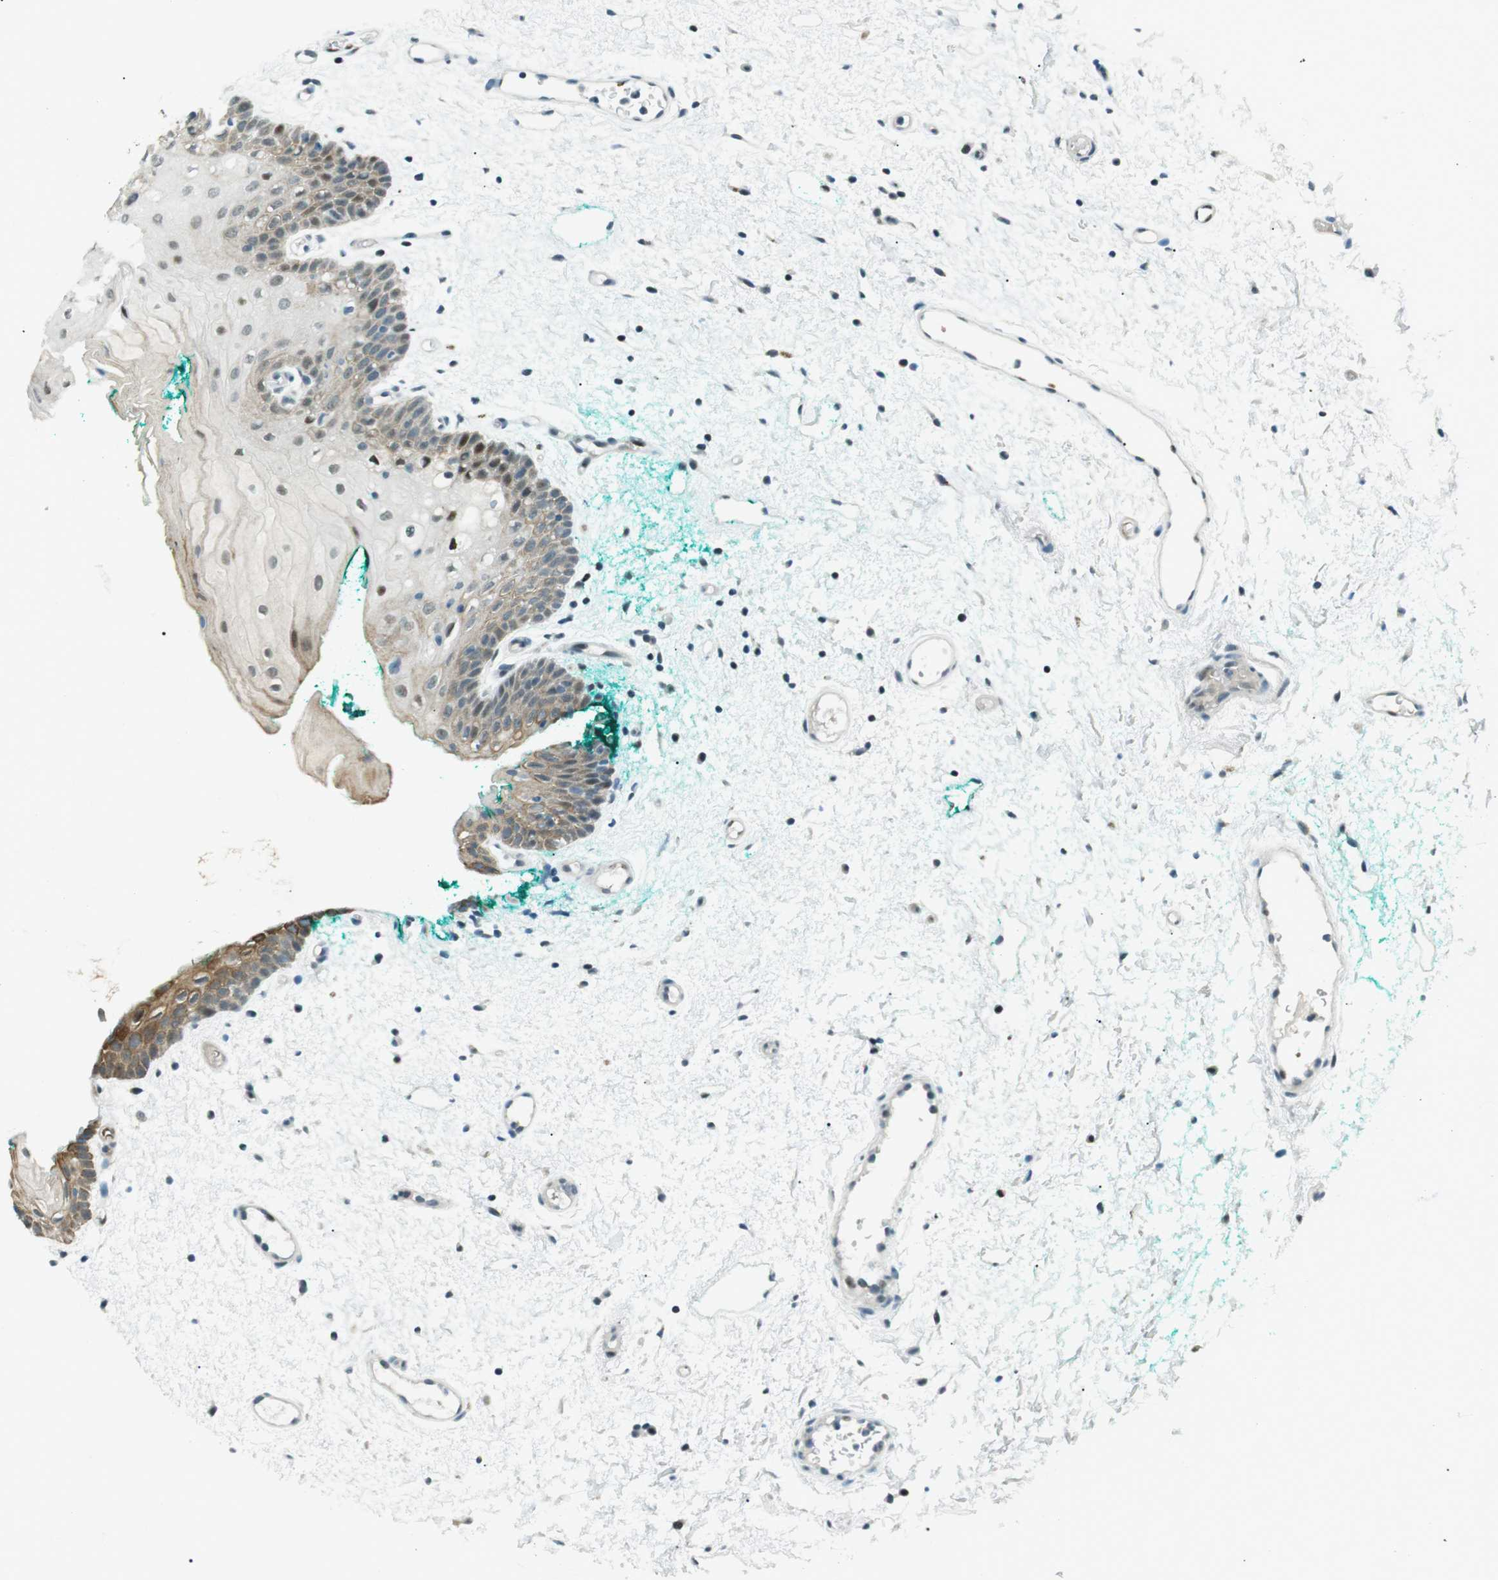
{"staining": {"intensity": "strong", "quantity": "<25%", "location": "nuclear"}, "tissue": "oral mucosa", "cell_type": "Squamous epithelial cells", "image_type": "normal", "snomed": [{"axis": "morphology", "description": "Normal tissue, NOS"}, {"axis": "morphology", "description": "Squamous cell carcinoma, NOS"}, {"axis": "topography", "description": "Oral tissue"}, {"axis": "topography", "description": "Salivary gland"}, {"axis": "topography", "description": "Head-Neck"}], "caption": "About <25% of squamous epithelial cells in benign oral mucosa demonstrate strong nuclear protein expression as visualized by brown immunohistochemical staining.", "gene": "PJA1", "patient": {"sex": "female", "age": 62}}